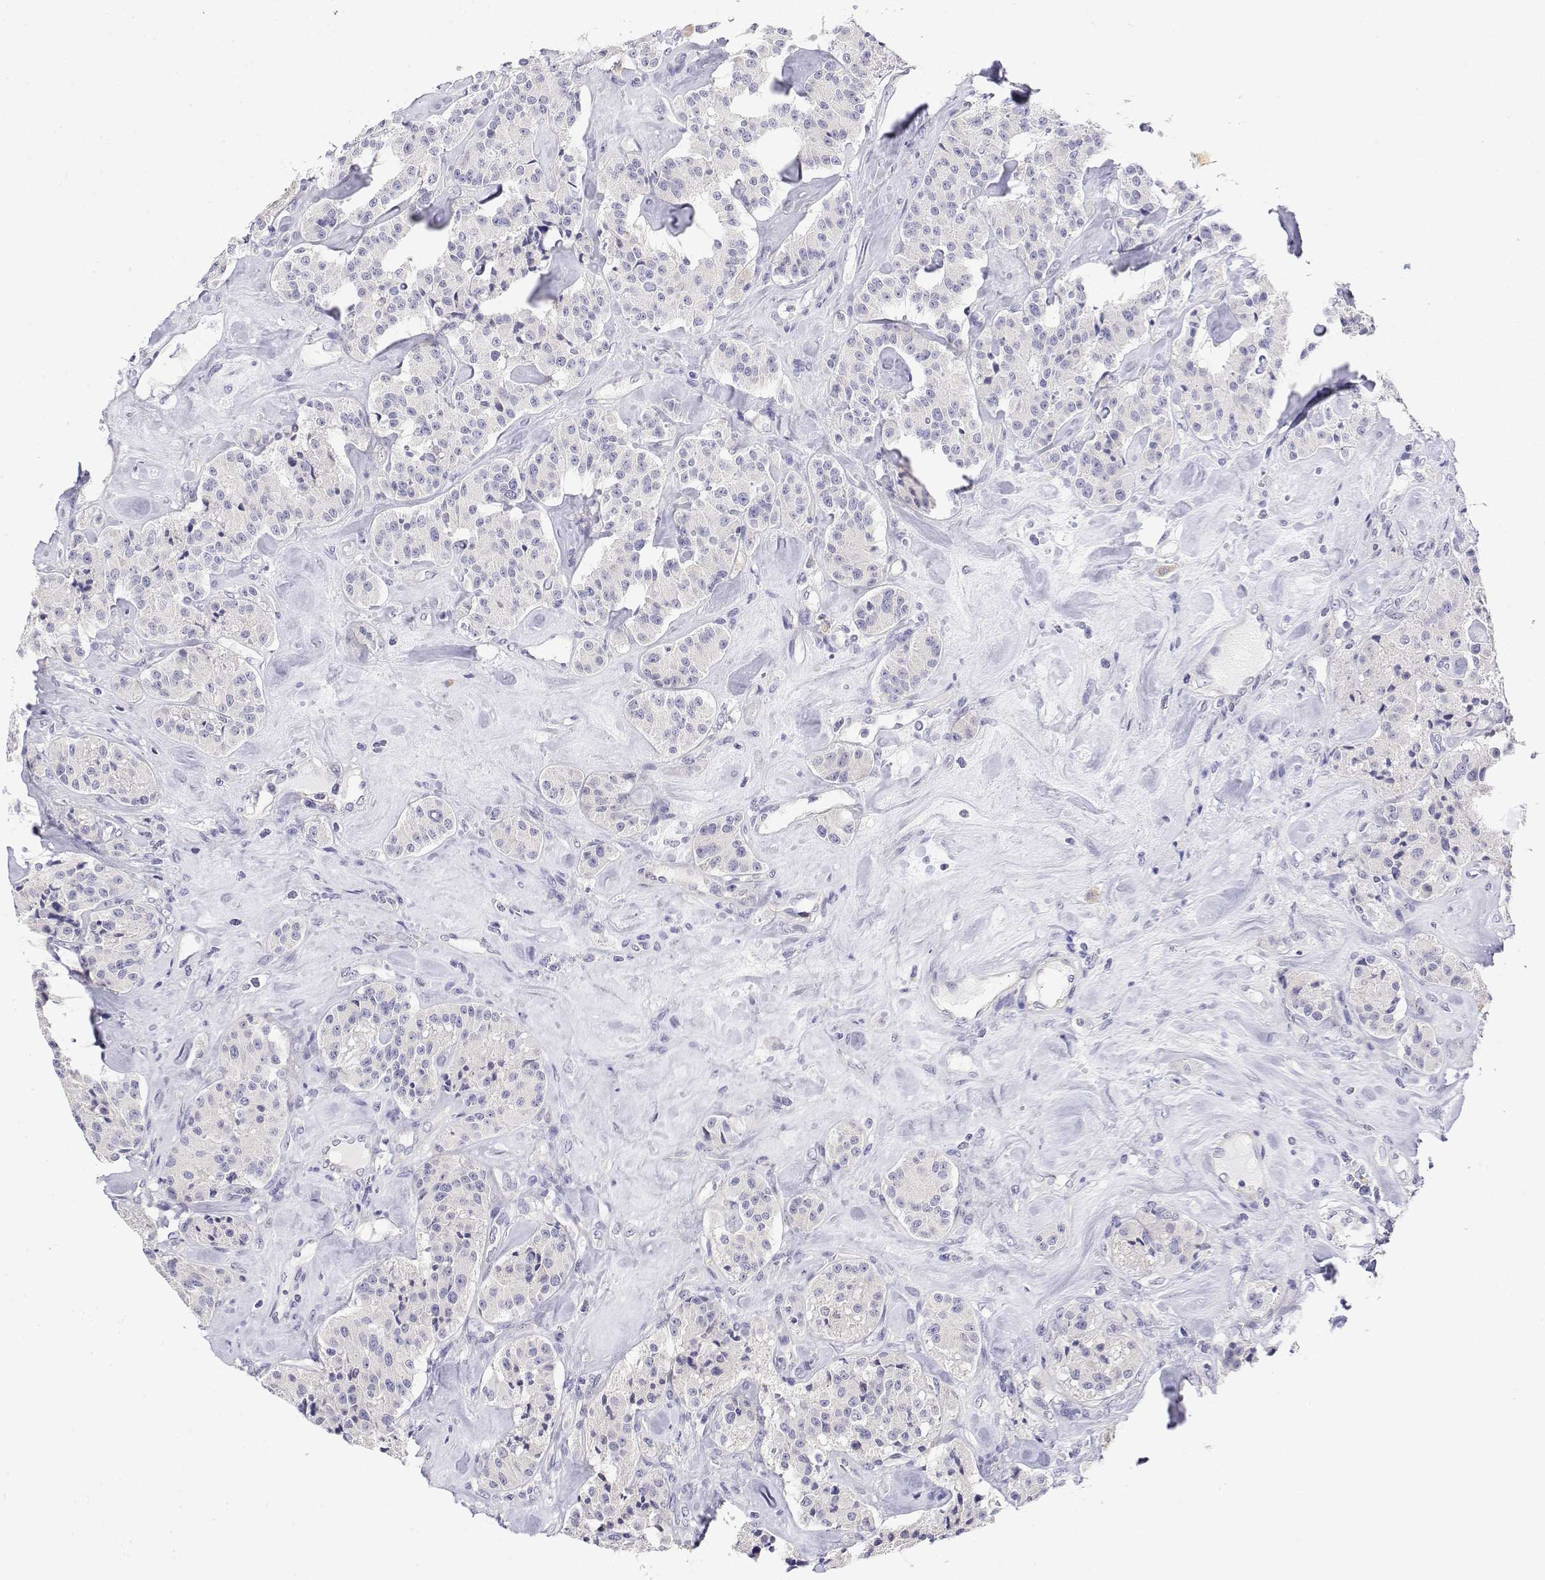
{"staining": {"intensity": "negative", "quantity": "none", "location": "none"}, "tissue": "carcinoid", "cell_type": "Tumor cells", "image_type": "cancer", "snomed": [{"axis": "morphology", "description": "Carcinoid, malignant, NOS"}, {"axis": "topography", "description": "Pancreas"}], "caption": "Immunohistochemistry of carcinoid displays no positivity in tumor cells.", "gene": "LY6D", "patient": {"sex": "male", "age": 41}}